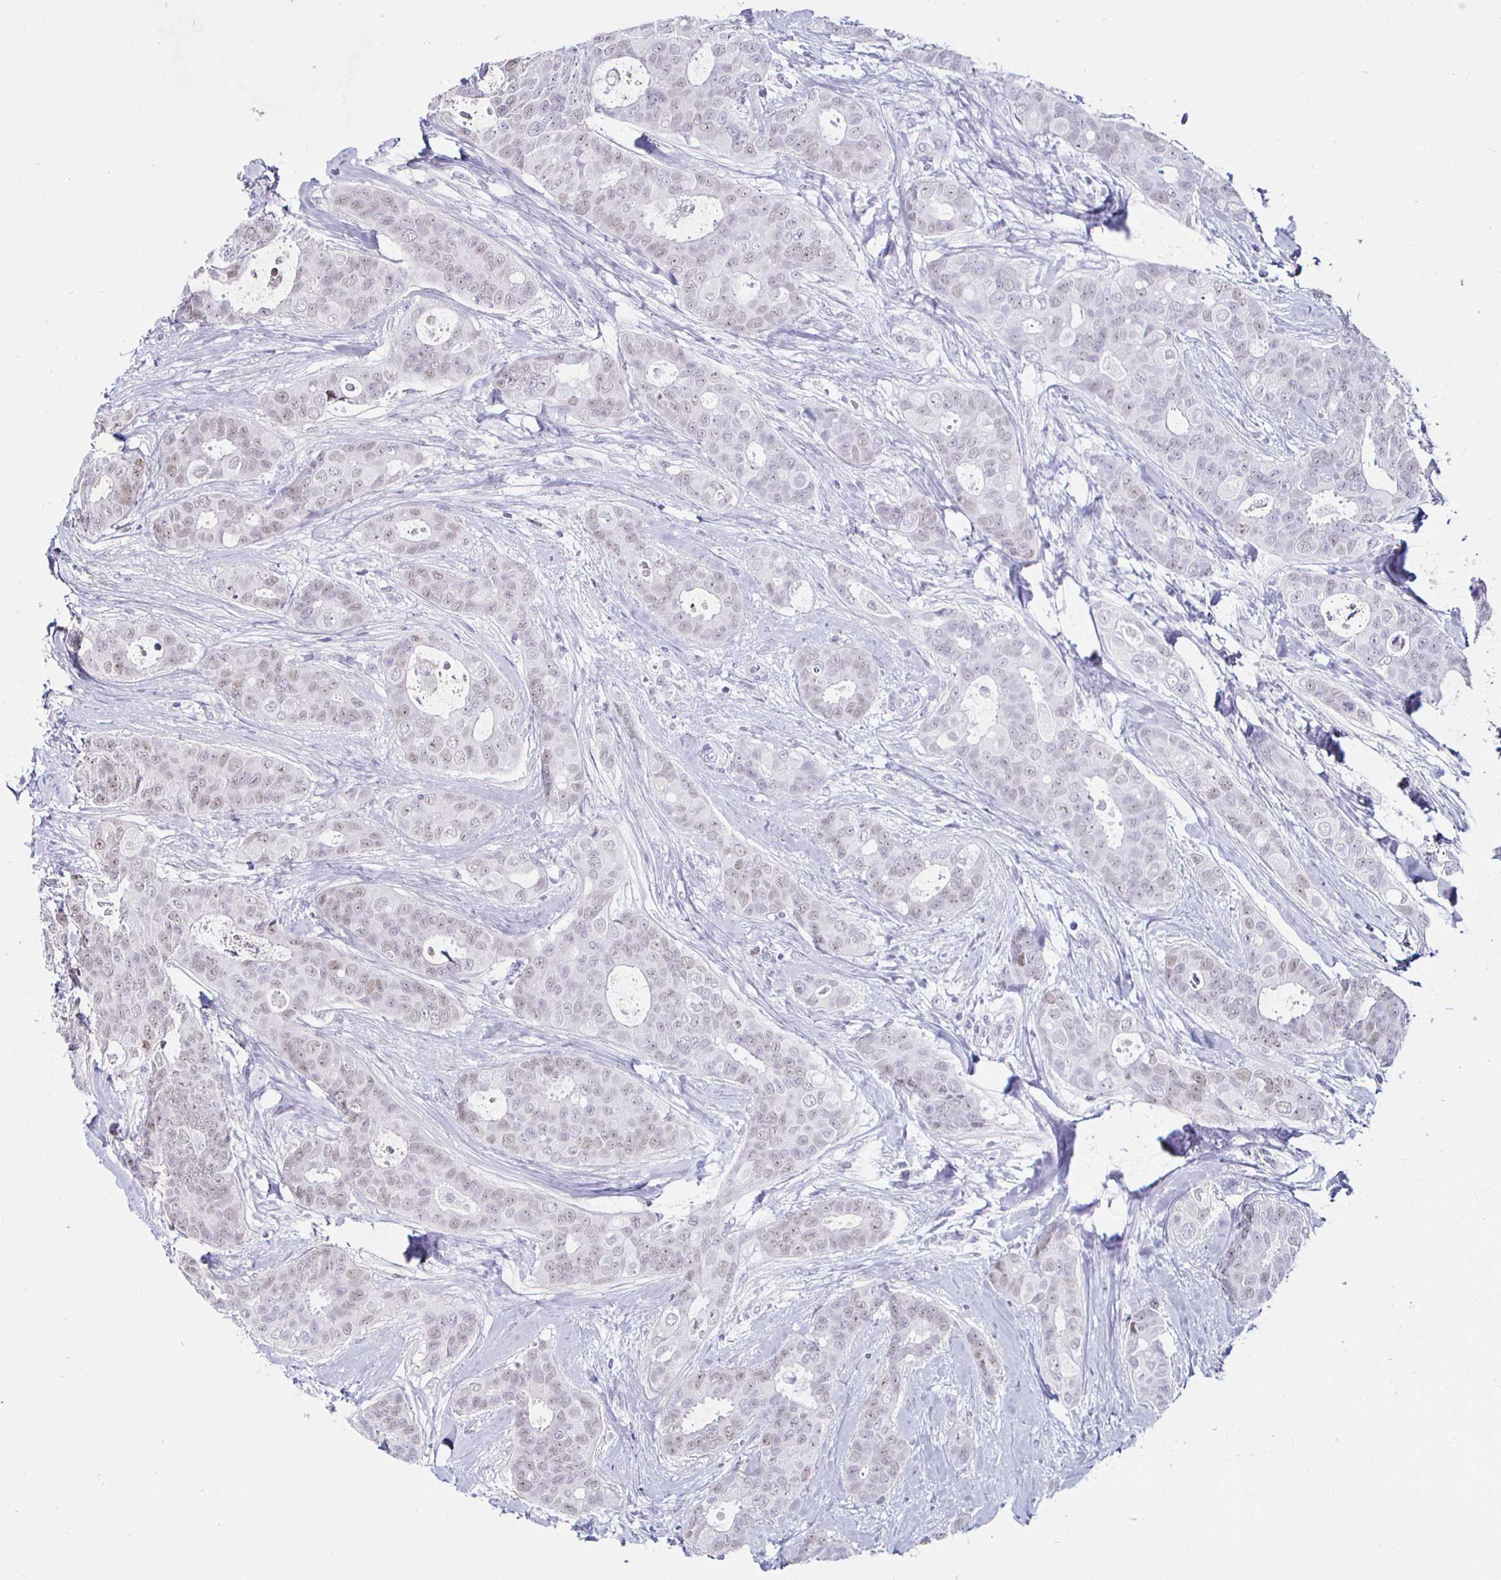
{"staining": {"intensity": "weak", "quantity": "<25%", "location": "nuclear"}, "tissue": "breast cancer", "cell_type": "Tumor cells", "image_type": "cancer", "snomed": [{"axis": "morphology", "description": "Duct carcinoma"}, {"axis": "topography", "description": "Breast"}], "caption": "A high-resolution photomicrograph shows immunohistochemistry (IHC) staining of breast cancer (intraductal carcinoma), which demonstrates no significant positivity in tumor cells.", "gene": "MLH1", "patient": {"sex": "female", "age": 45}}